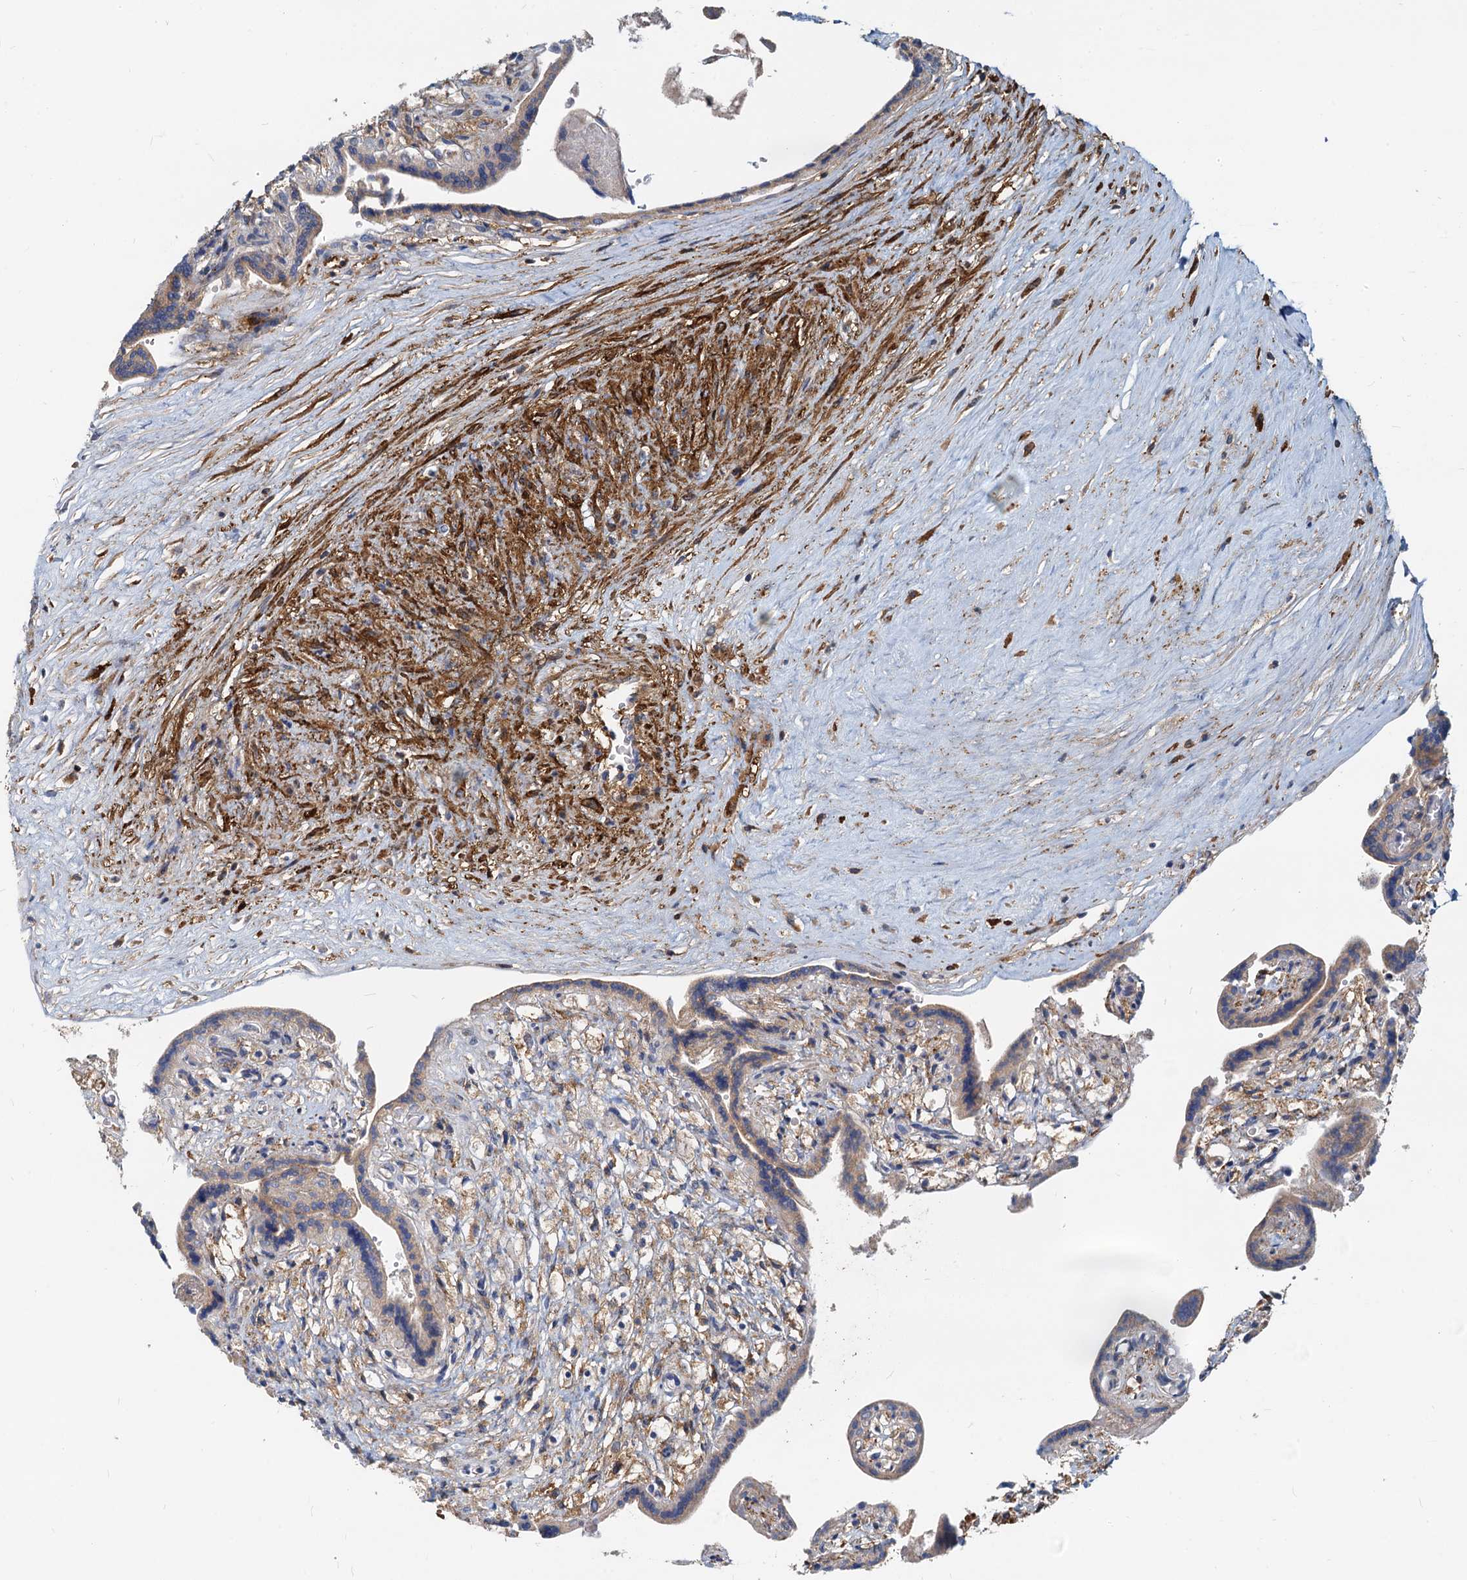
{"staining": {"intensity": "moderate", "quantity": "25%-75%", "location": "cytoplasmic/membranous"}, "tissue": "placenta", "cell_type": "Trophoblastic cells", "image_type": "normal", "snomed": [{"axis": "morphology", "description": "Normal tissue, NOS"}, {"axis": "topography", "description": "Placenta"}], "caption": "An image of placenta stained for a protein reveals moderate cytoplasmic/membranous brown staining in trophoblastic cells. Immunohistochemistry stains the protein in brown and the nuclei are stained blue.", "gene": "LNX2", "patient": {"sex": "female", "age": 37}}